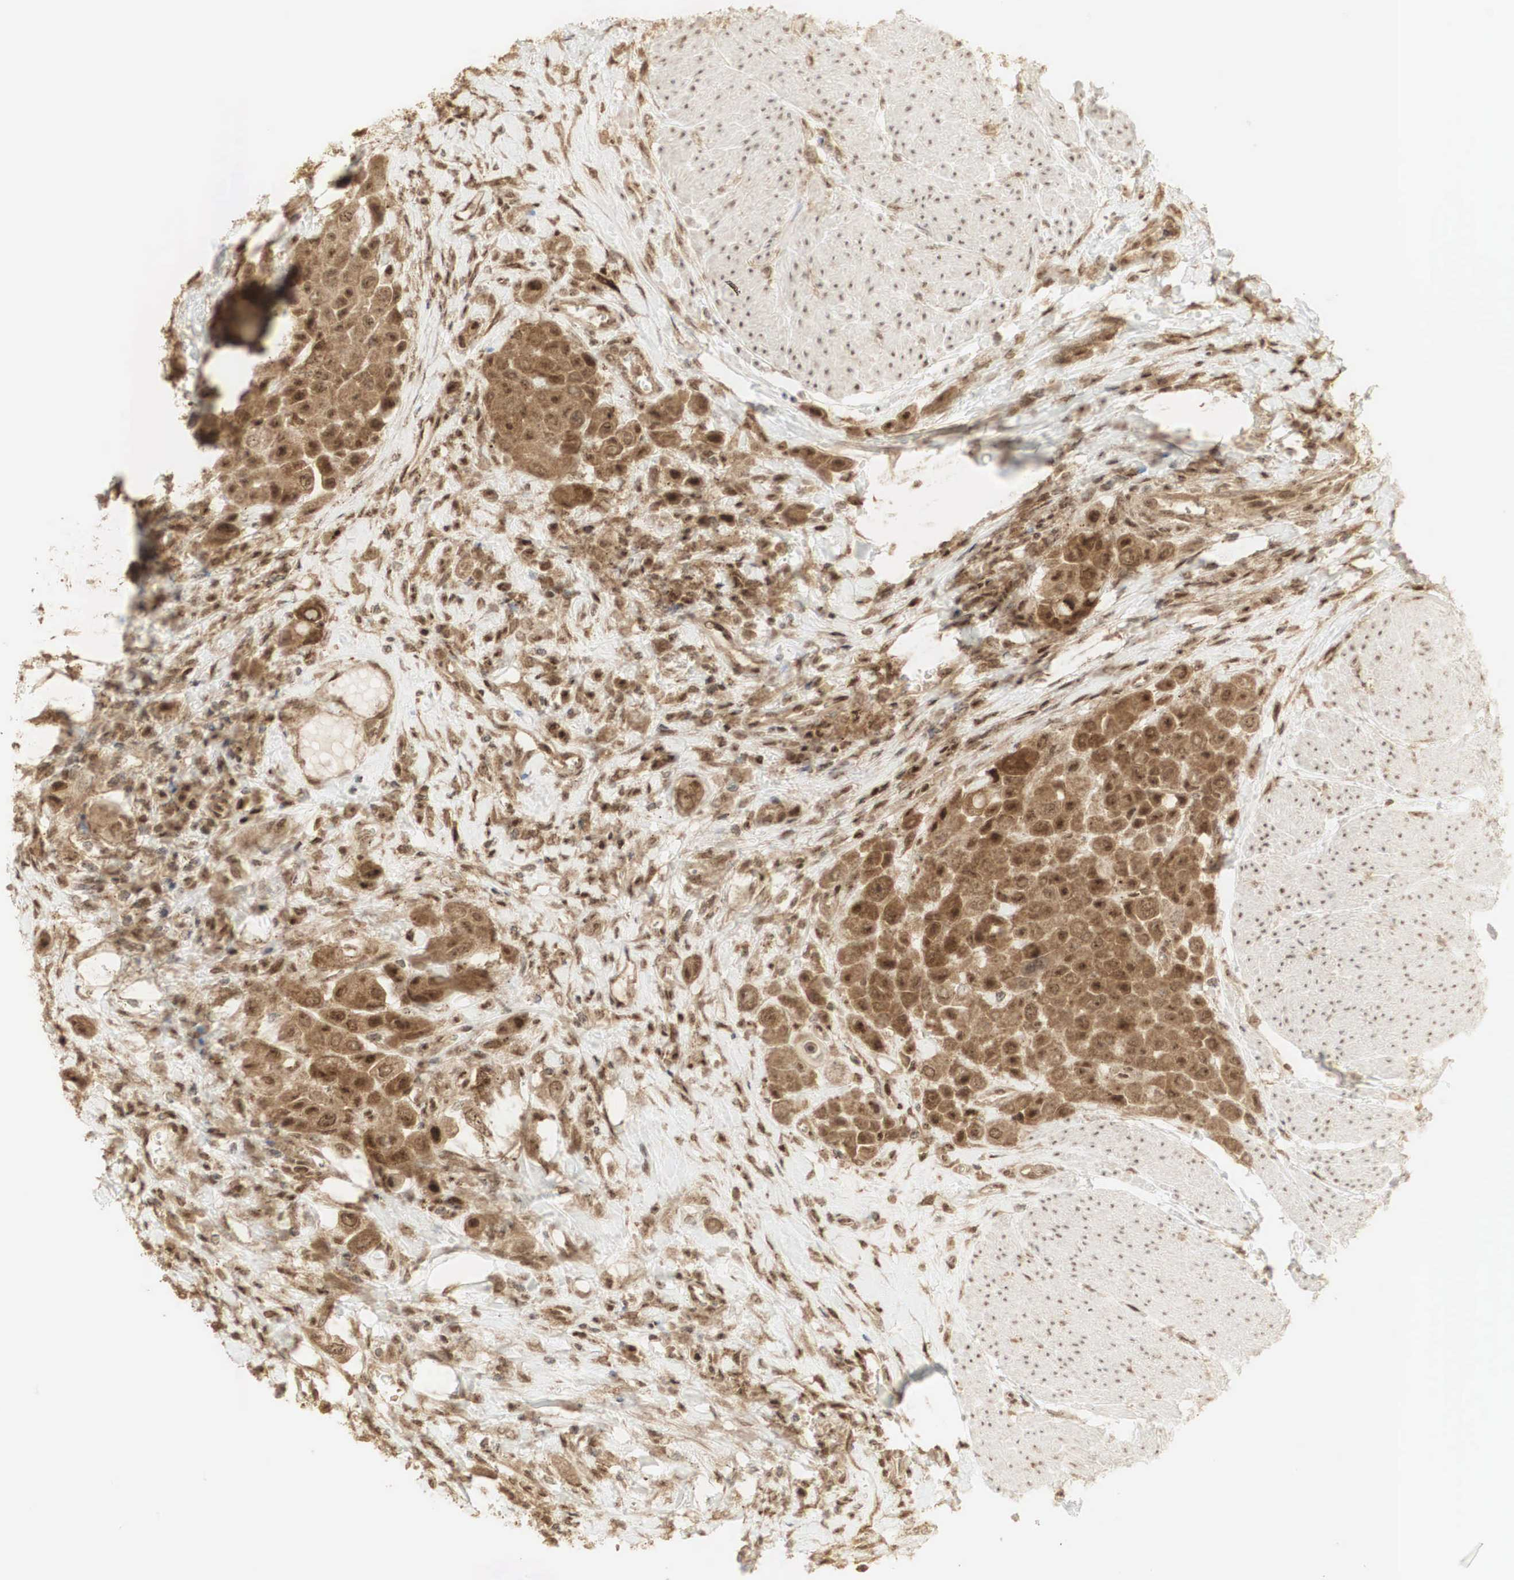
{"staining": {"intensity": "strong", "quantity": ">75%", "location": "cytoplasmic/membranous,nuclear"}, "tissue": "urothelial cancer", "cell_type": "Tumor cells", "image_type": "cancer", "snomed": [{"axis": "morphology", "description": "Urothelial carcinoma, High grade"}, {"axis": "topography", "description": "Urinary bladder"}], "caption": "Urothelial carcinoma (high-grade) was stained to show a protein in brown. There is high levels of strong cytoplasmic/membranous and nuclear expression in about >75% of tumor cells.", "gene": "RNF113A", "patient": {"sex": "male", "age": 50}}